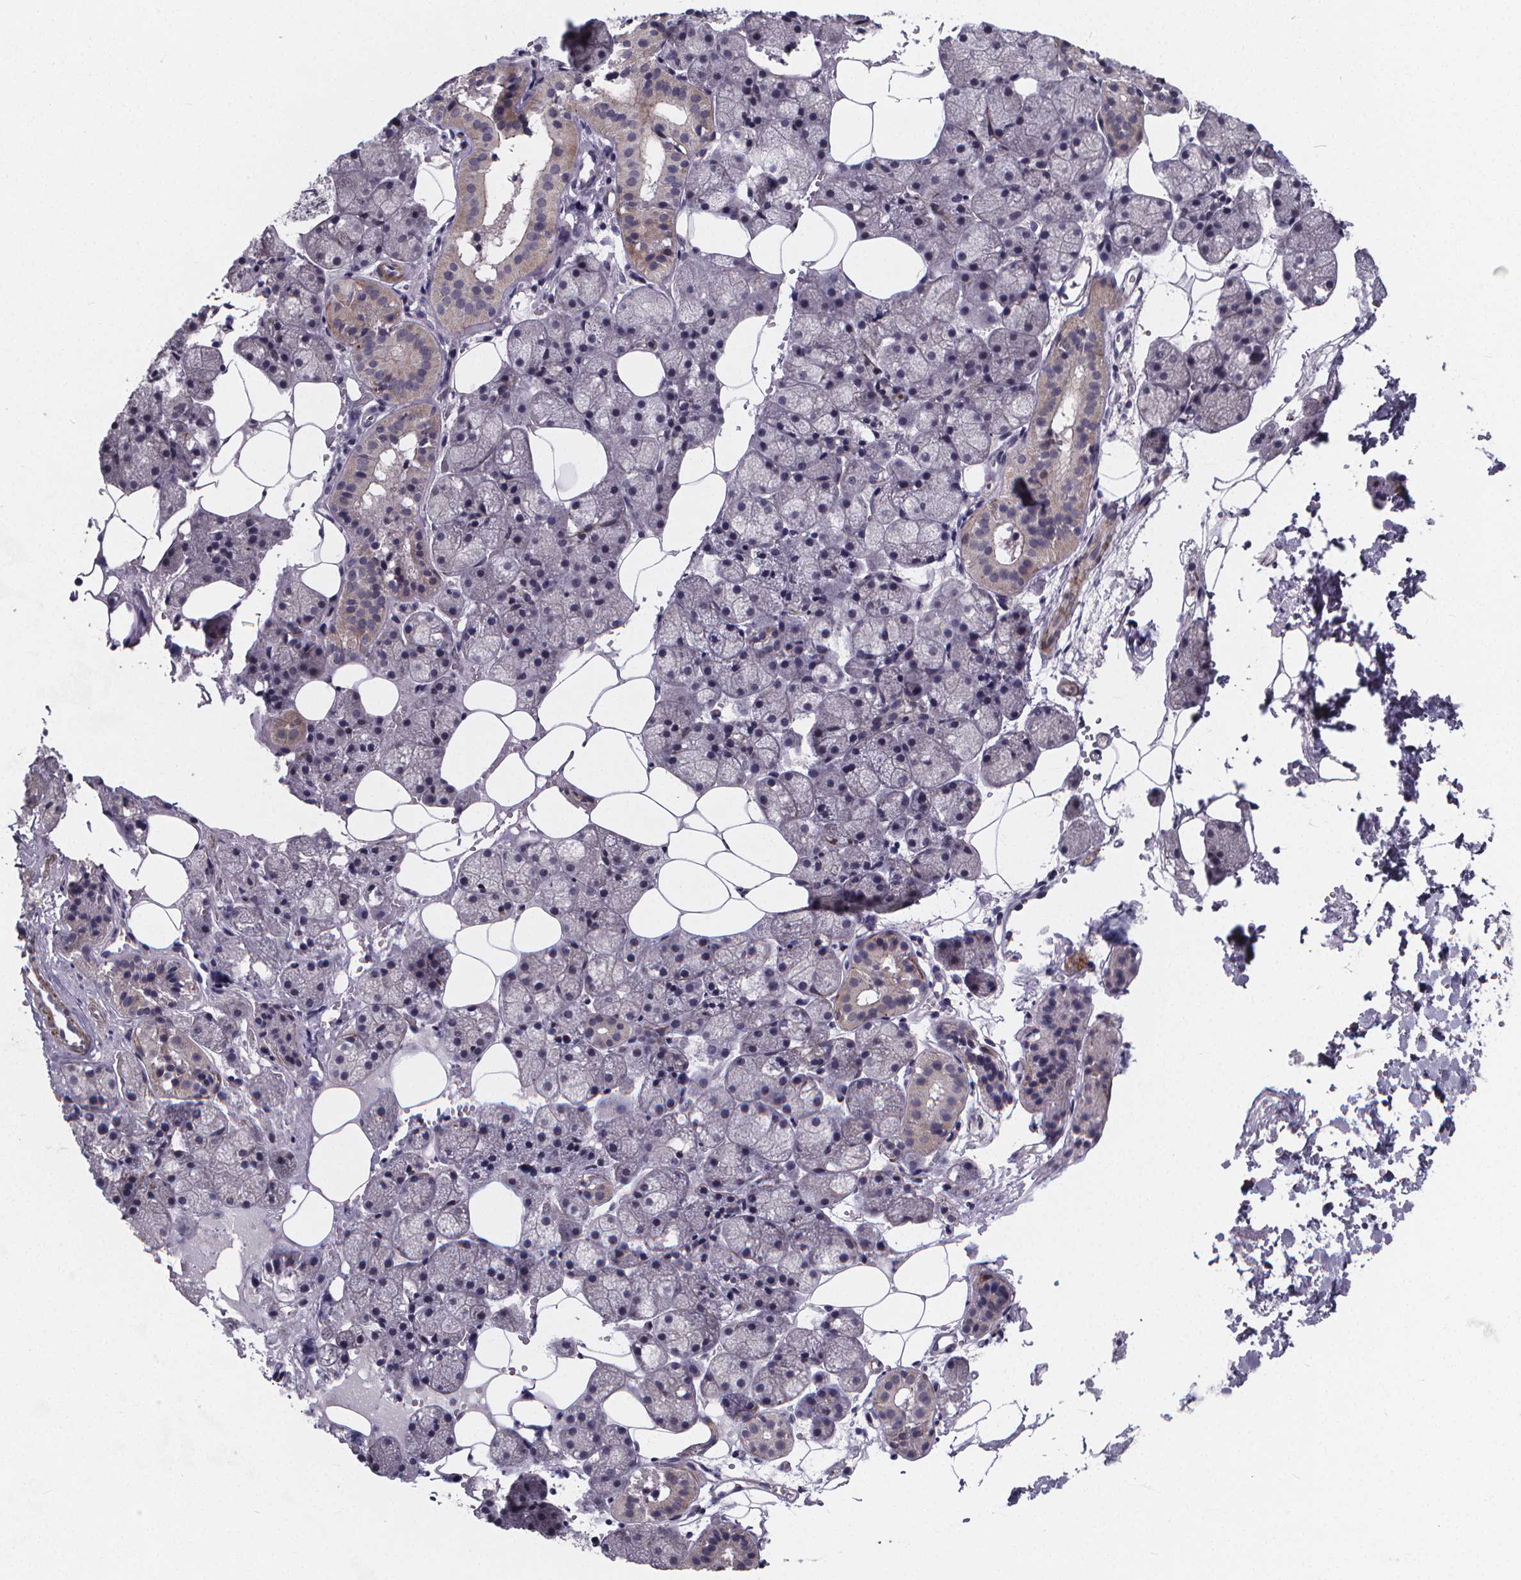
{"staining": {"intensity": "moderate", "quantity": "<25%", "location": "cytoplasmic/membranous"}, "tissue": "salivary gland", "cell_type": "Glandular cells", "image_type": "normal", "snomed": [{"axis": "morphology", "description": "Normal tissue, NOS"}, {"axis": "topography", "description": "Salivary gland"}], "caption": "Glandular cells reveal low levels of moderate cytoplasmic/membranous expression in about <25% of cells in unremarkable human salivary gland.", "gene": "FBXW2", "patient": {"sex": "male", "age": 38}}